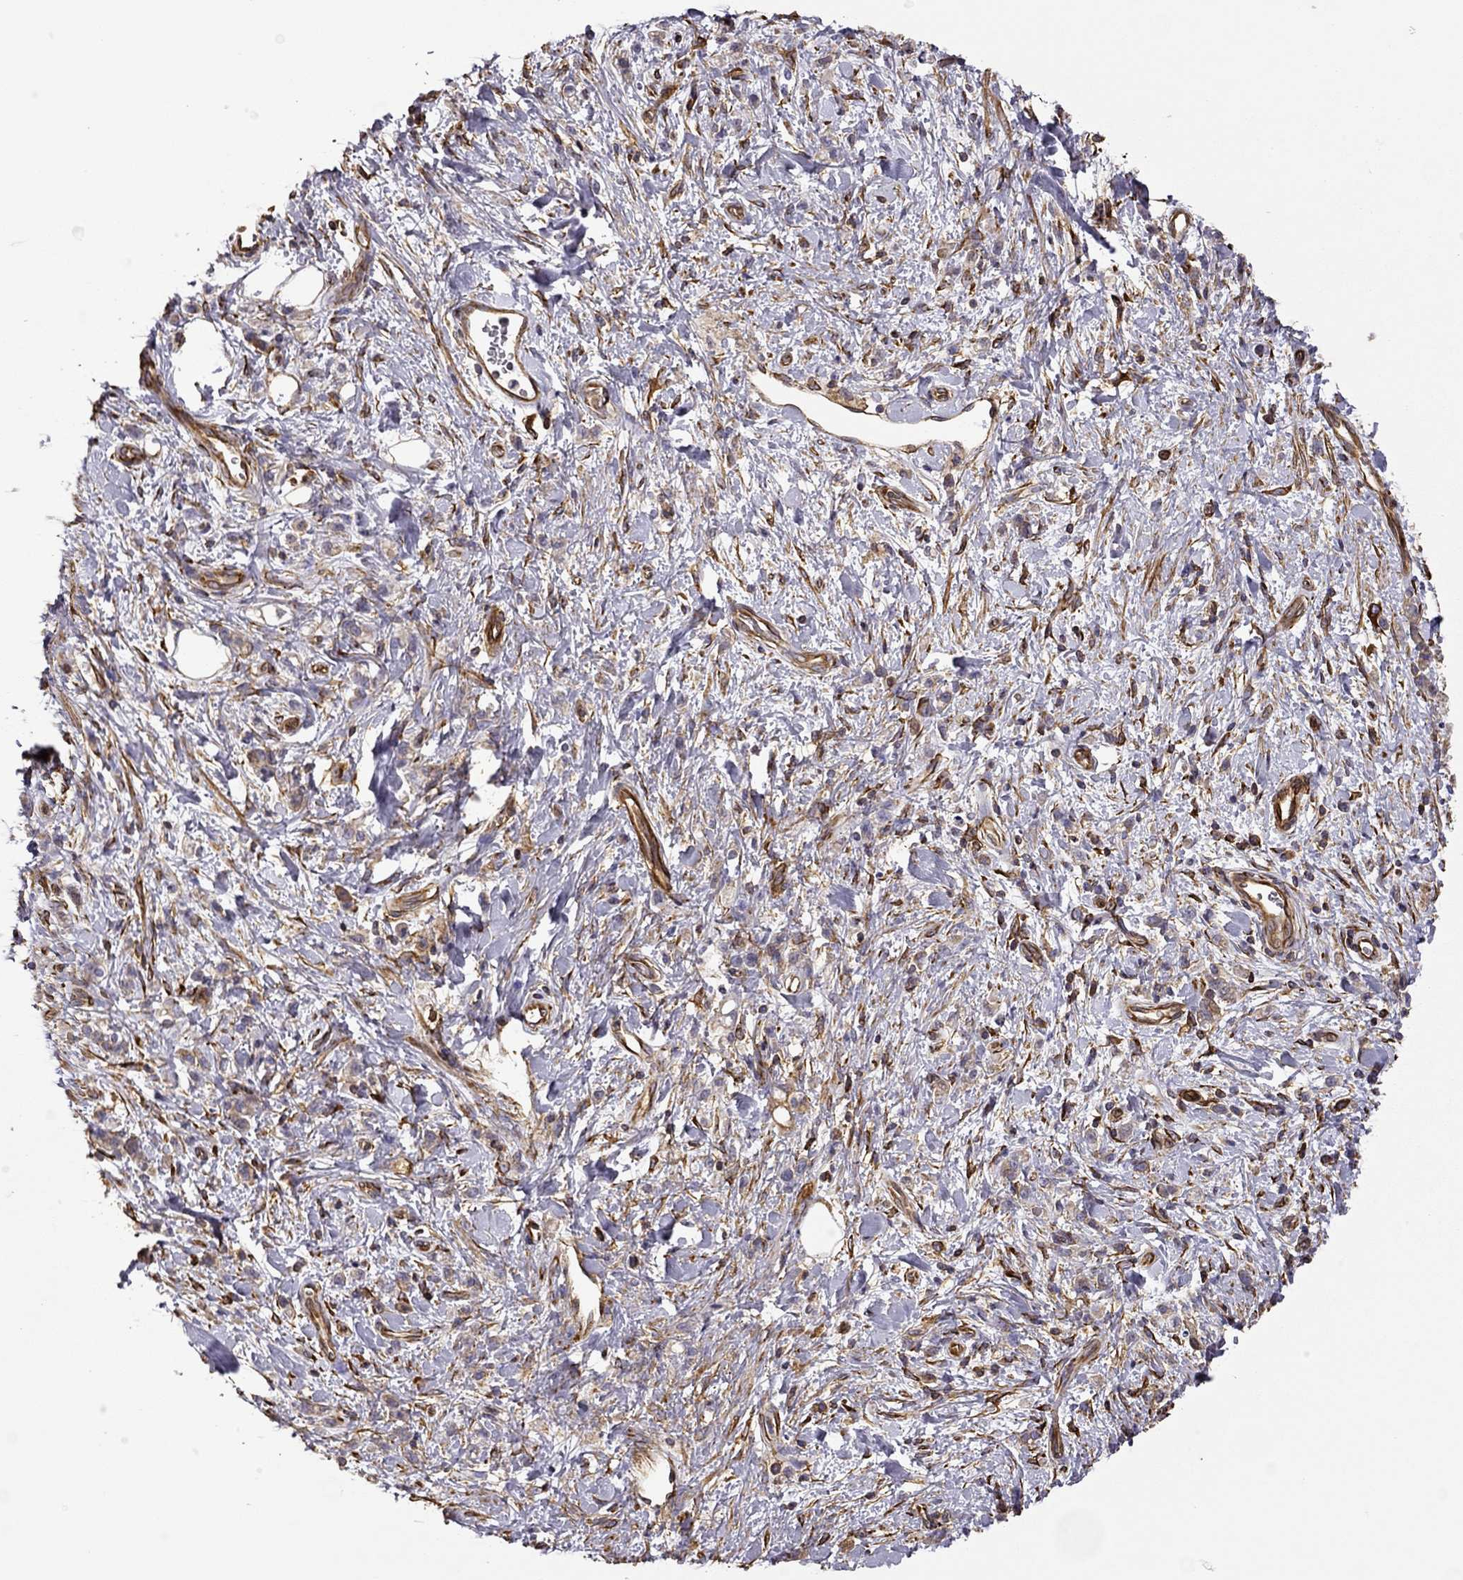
{"staining": {"intensity": "negative", "quantity": "none", "location": "none"}, "tissue": "stomach cancer", "cell_type": "Tumor cells", "image_type": "cancer", "snomed": [{"axis": "morphology", "description": "Adenocarcinoma, NOS"}, {"axis": "topography", "description": "Stomach"}], "caption": "Stomach cancer (adenocarcinoma) was stained to show a protein in brown. There is no significant expression in tumor cells.", "gene": "MAP4", "patient": {"sex": "male", "age": 77}}